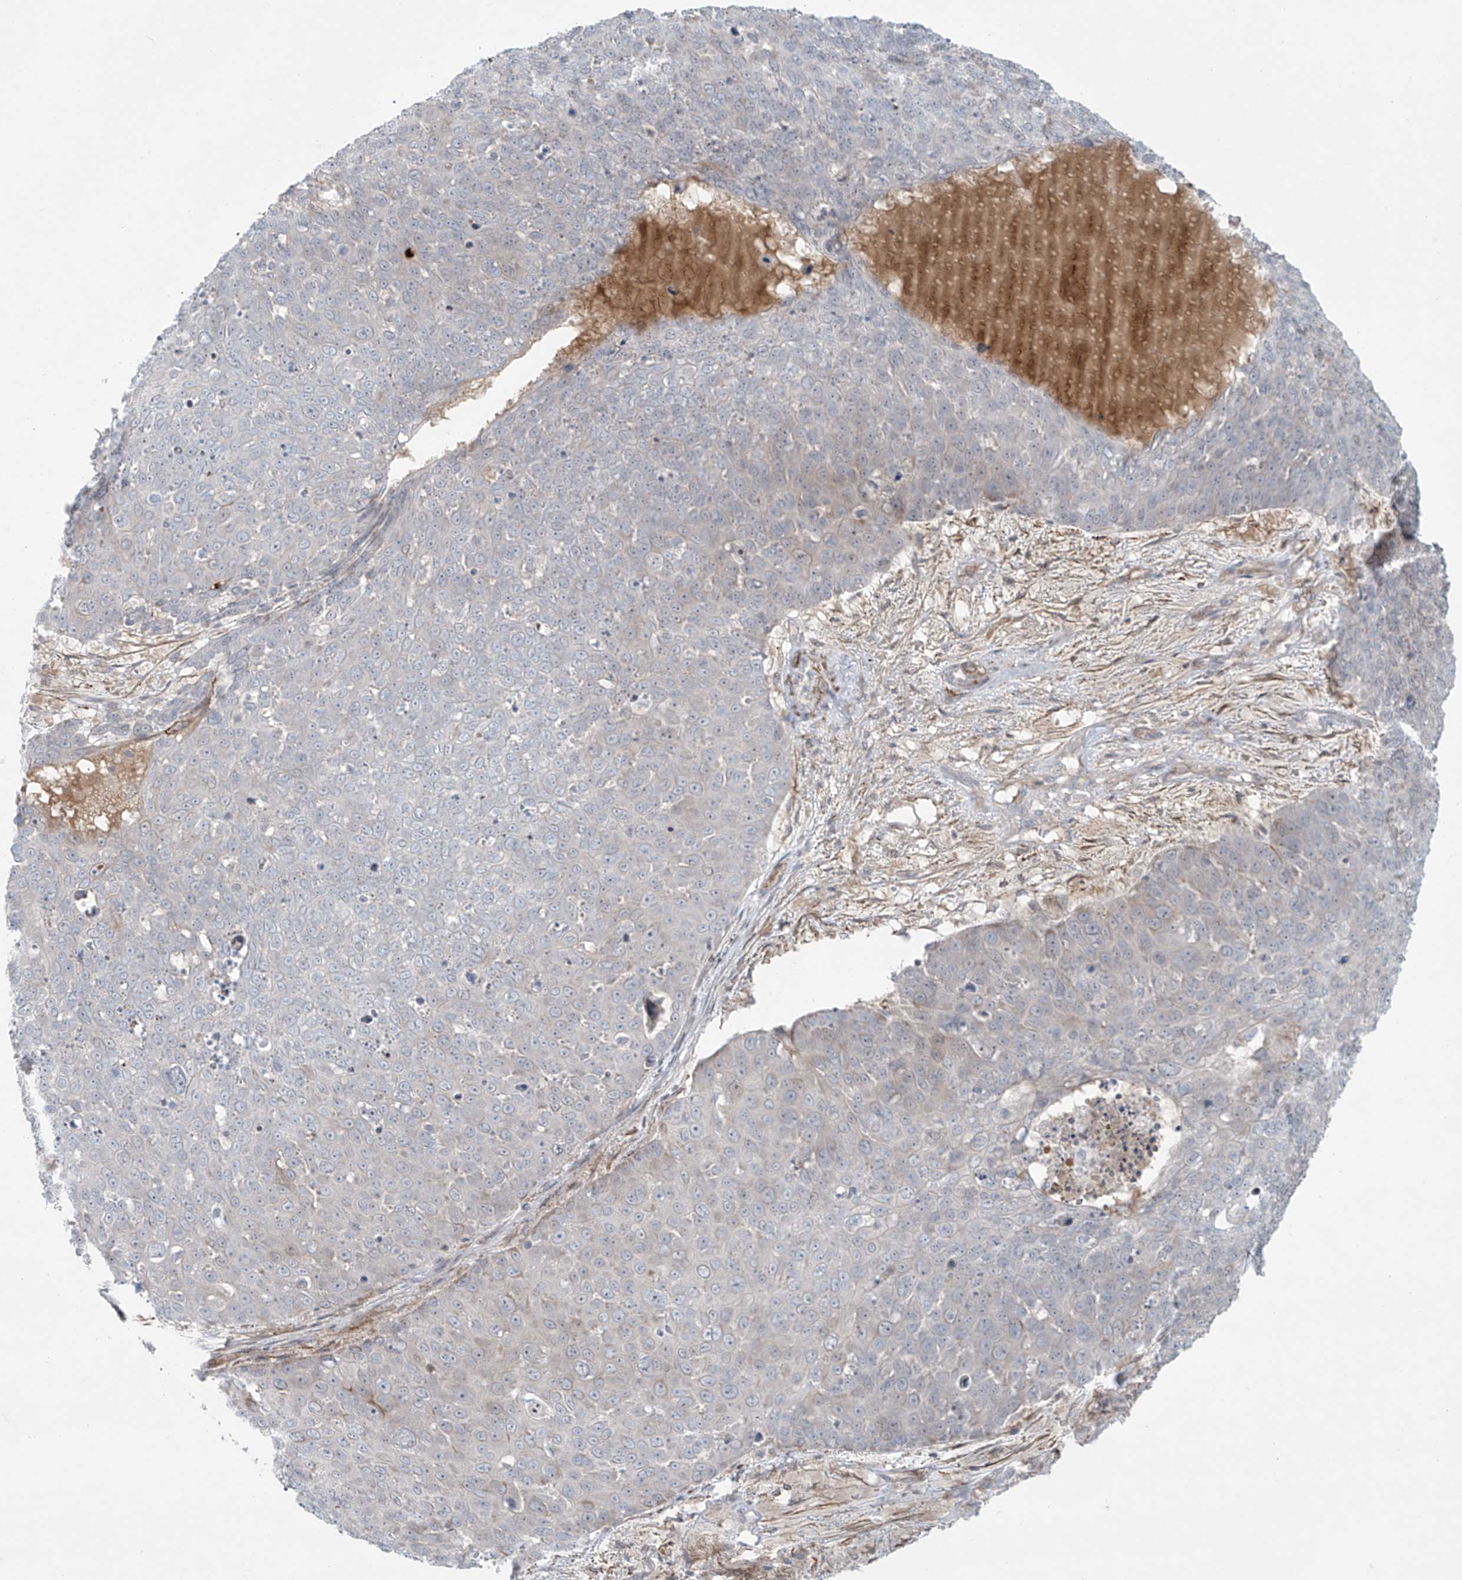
{"staining": {"intensity": "negative", "quantity": "none", "location": "none"}, "tissue": "skin cancer", "cell_type": "Tumor cells", "image_type": "cancer", "snomed": [{"axis": "morphology", "description": "Squamous cell carcinoma, NOS"}, {"axis": "topography", "description": "Skin"}], "caption": "High magnification brightfield microscopy of skin cancer (squamous cell carcinoma) stained with DAB (brown) and counterstained with hematoxylin (blue): tumor cells show no significant staining. (Immunohistochemistry (ihc), brightfield microscopy, high magnification).", "gene": "RASGEF1A", "patient": {"sex": "male", "age": 71}}